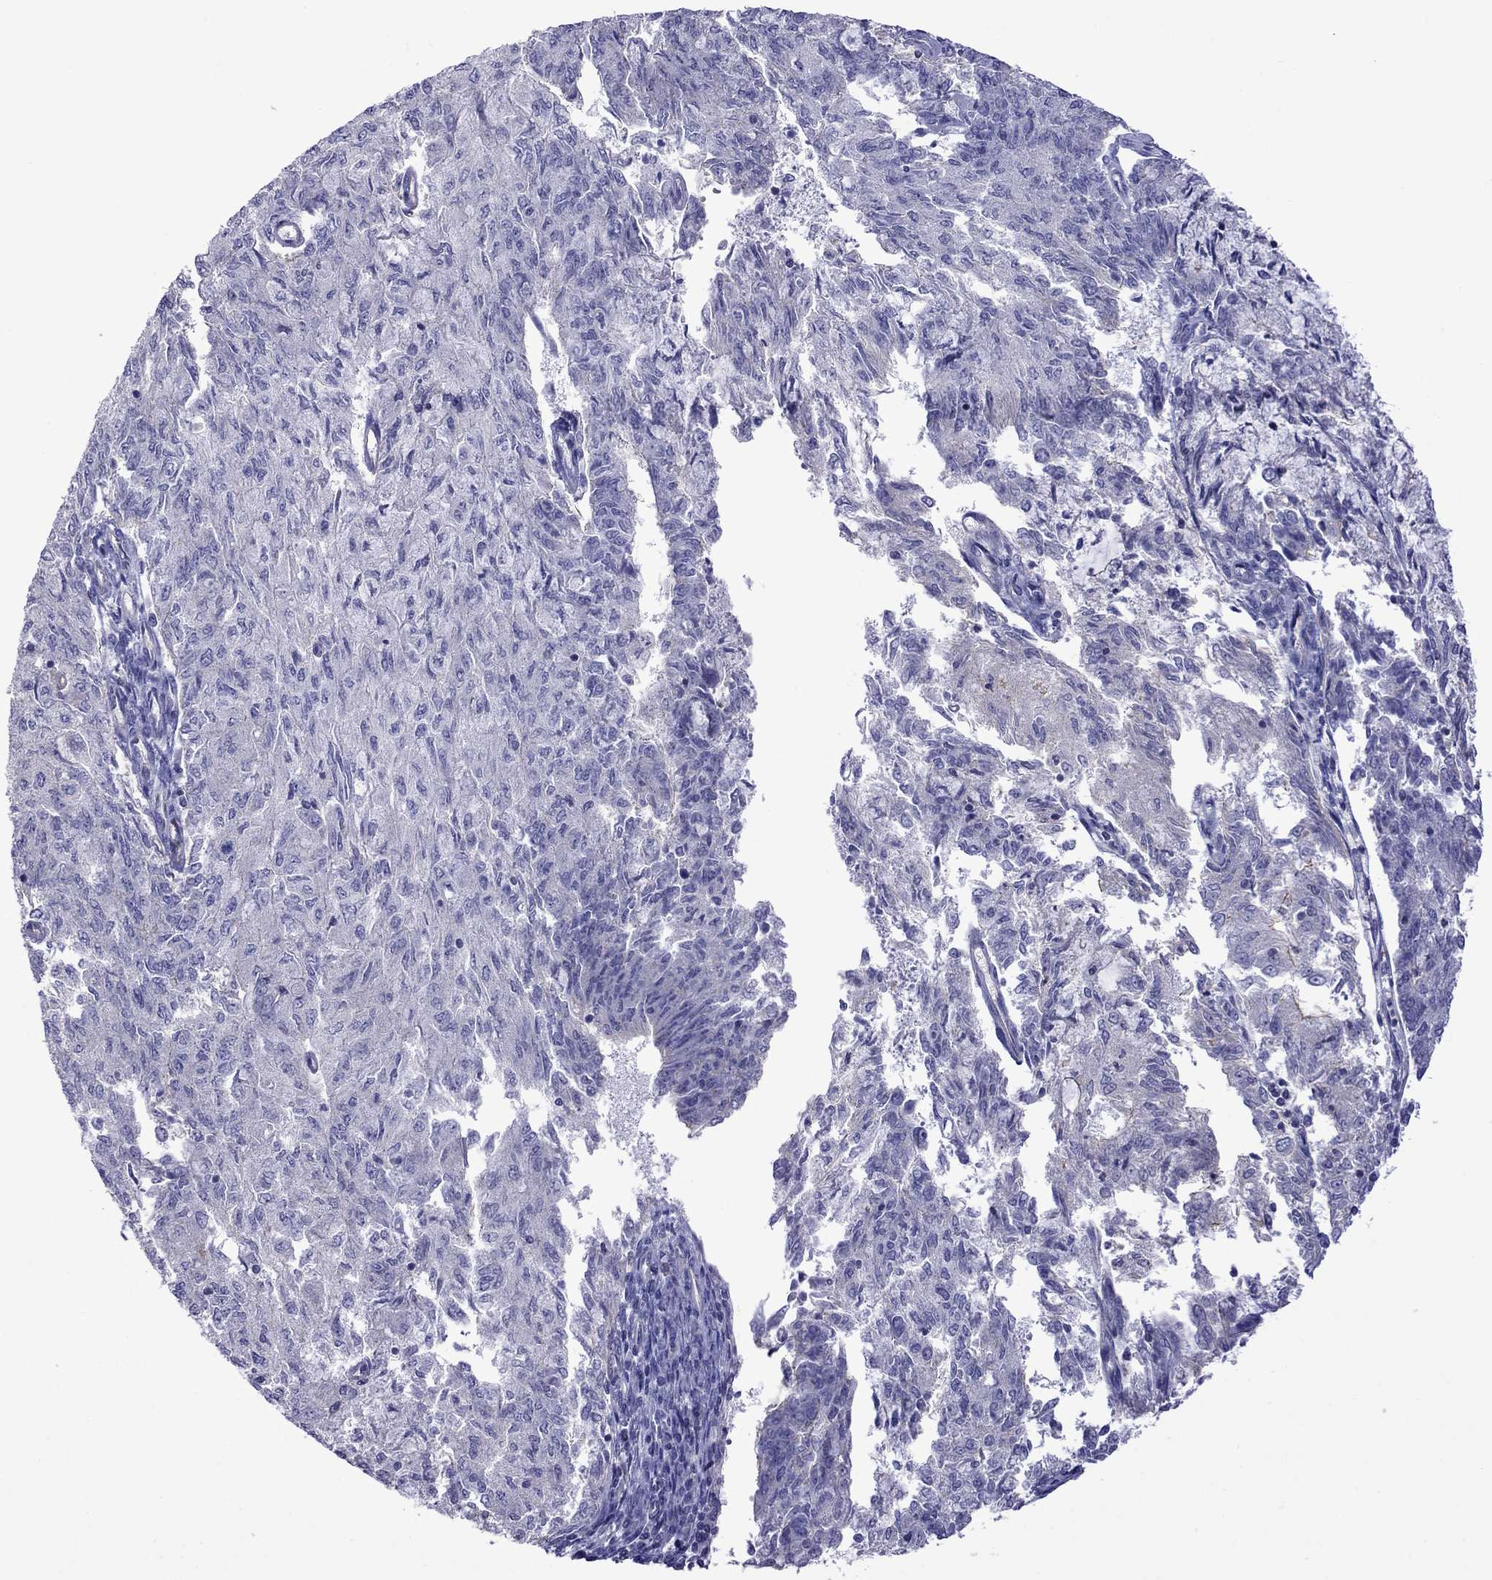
{"staining": {"intensity": "negative", "quantity": "none", "location": "none"}, "tissue": "endometrial cancer", "cell_type": "Tumor cells", "image_type": "cancer", "snomed": [{"axis": "morphology", "description": "Adenocarcinoma, NOS"}, {"axis": "topography", "description": "Endometrium"}], "caption": "Image shows no protein positivity in tumor cells of adenocarcinoma (endometrial) tissue. (Brightfield microscopy of DAB immunohistochemistry (IHC) at high magnification).", "gene": "STAR", "patient": {"sex": "female", "age": 82}}